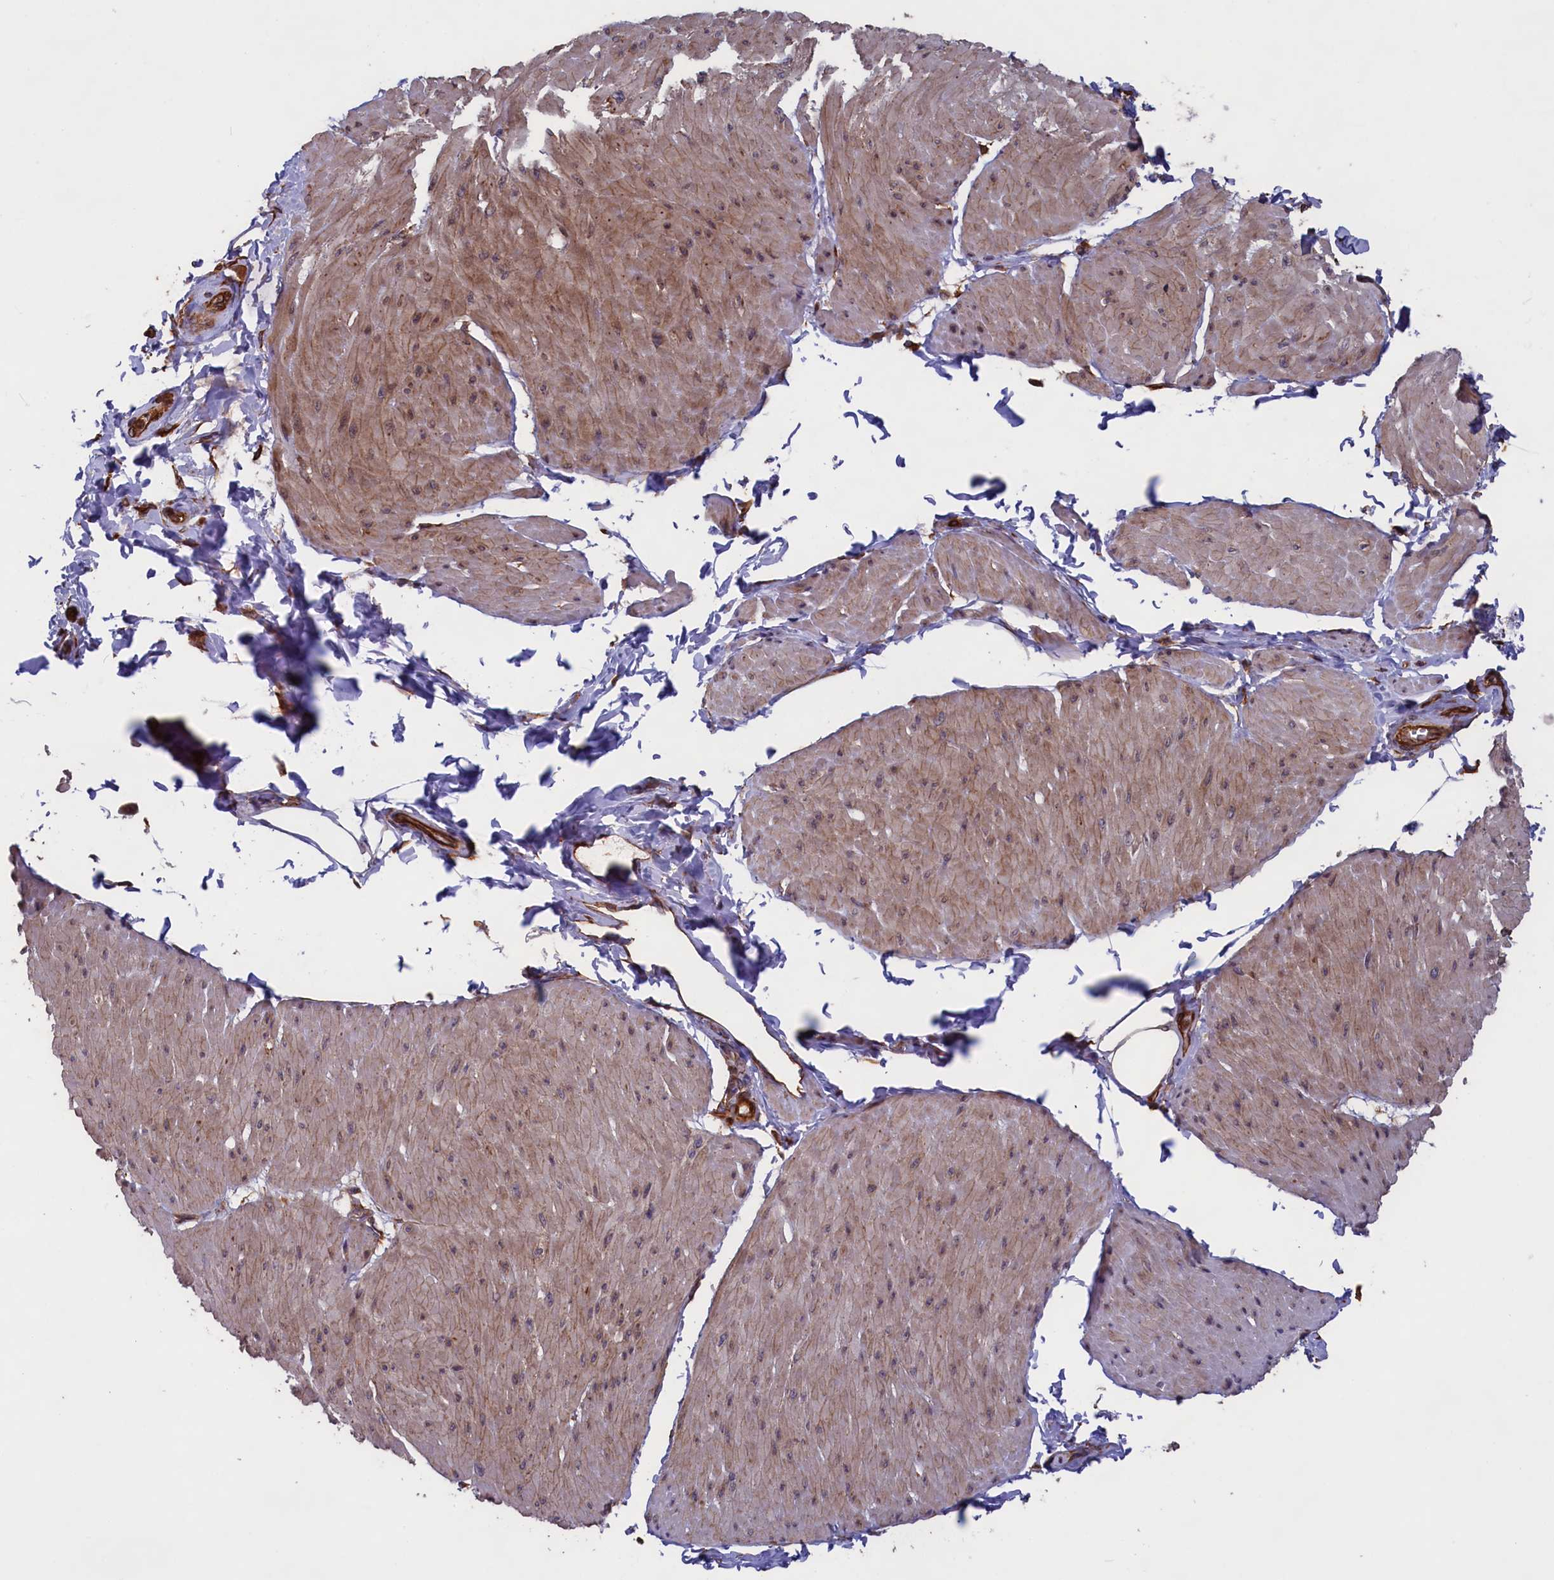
{"staining": {"intensity": "moderate", "quantity": ">75%", "location": "cytoplasmic/membranous"}, "tissue": "smooth muscle", "cell_type": "Smooth muscle cells", "image_type": "normal", "snomed": [{"axis": "morphology", "description": "Urothelial carcinoma, High grade"}, {"axis": "topography", "description": "Urinary bladder"}], "caption": "The histopathology image shows a brown stain indicating the presence of a protein in the cytoplasmic/membranous of smooth muscle cells in smooth muscle.", "gene": "CCDC124", "patient": {"sex": "male", "age": 46}}